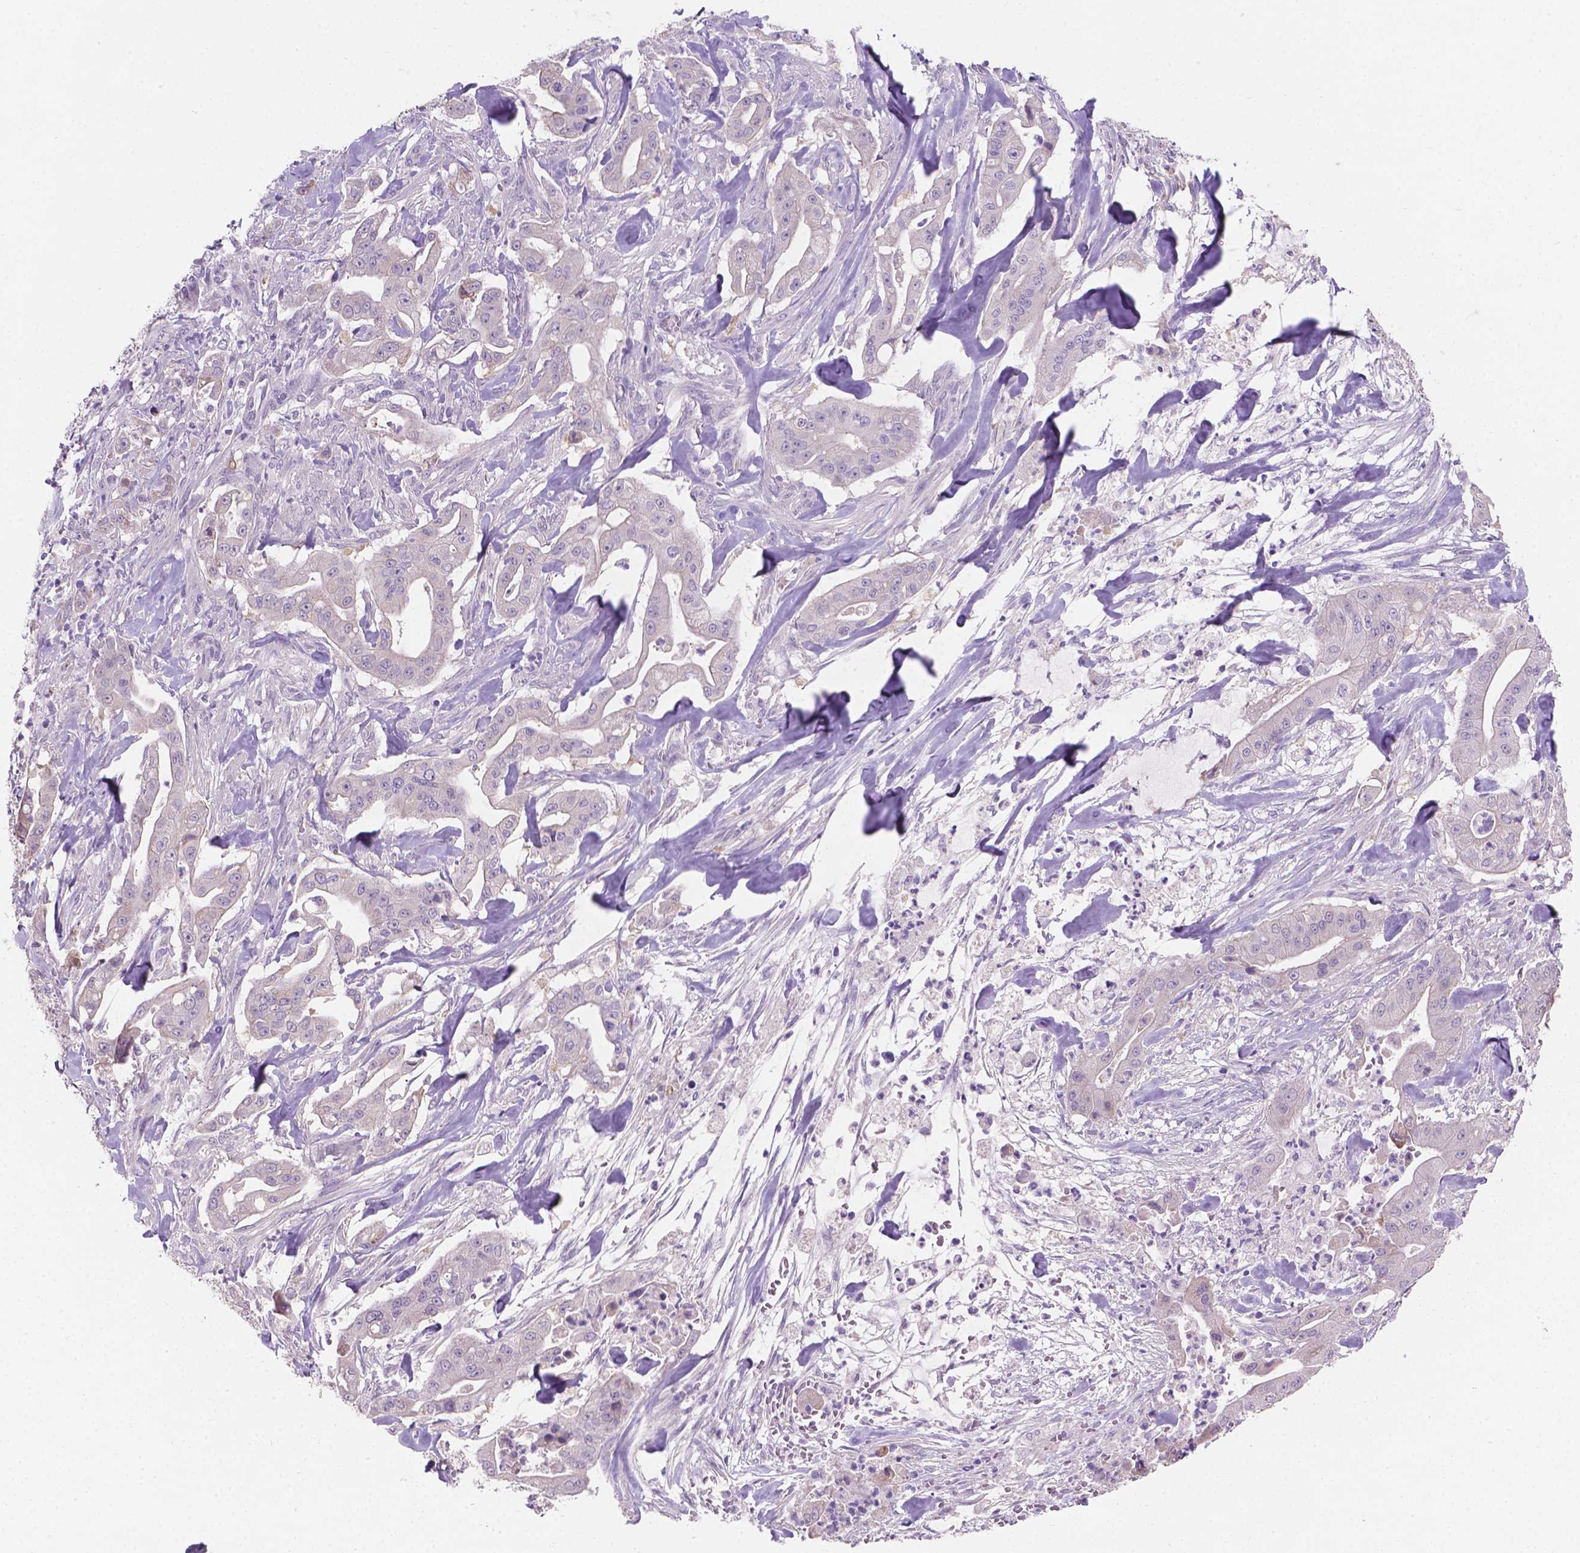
{"staining": {"intensity": "negative", "quantity": "none", "location": "none"}, "tissue": "pancreatic cancer", "cell_type": "Tumor cells", "image_type": "cancer", "snomed": [{"axis": "morphology", "description": "Normal tissue, NOS"}, {"axis": "morphology", "description": "Inflammation, NOS"}, {"axis": "morphology", "description": "Adenocarcinoma, NOS"}, {"axis": "topography", "description": "Pancreas"}], "caption": "A high-resolution micrograph shows IHC staining of pancreatic cancer (adenocarcinoma), which demonstrates no significant positivity in tumor cells.", "gene": "GSDMA", "patient": {"sex": "male", "age": 57}}